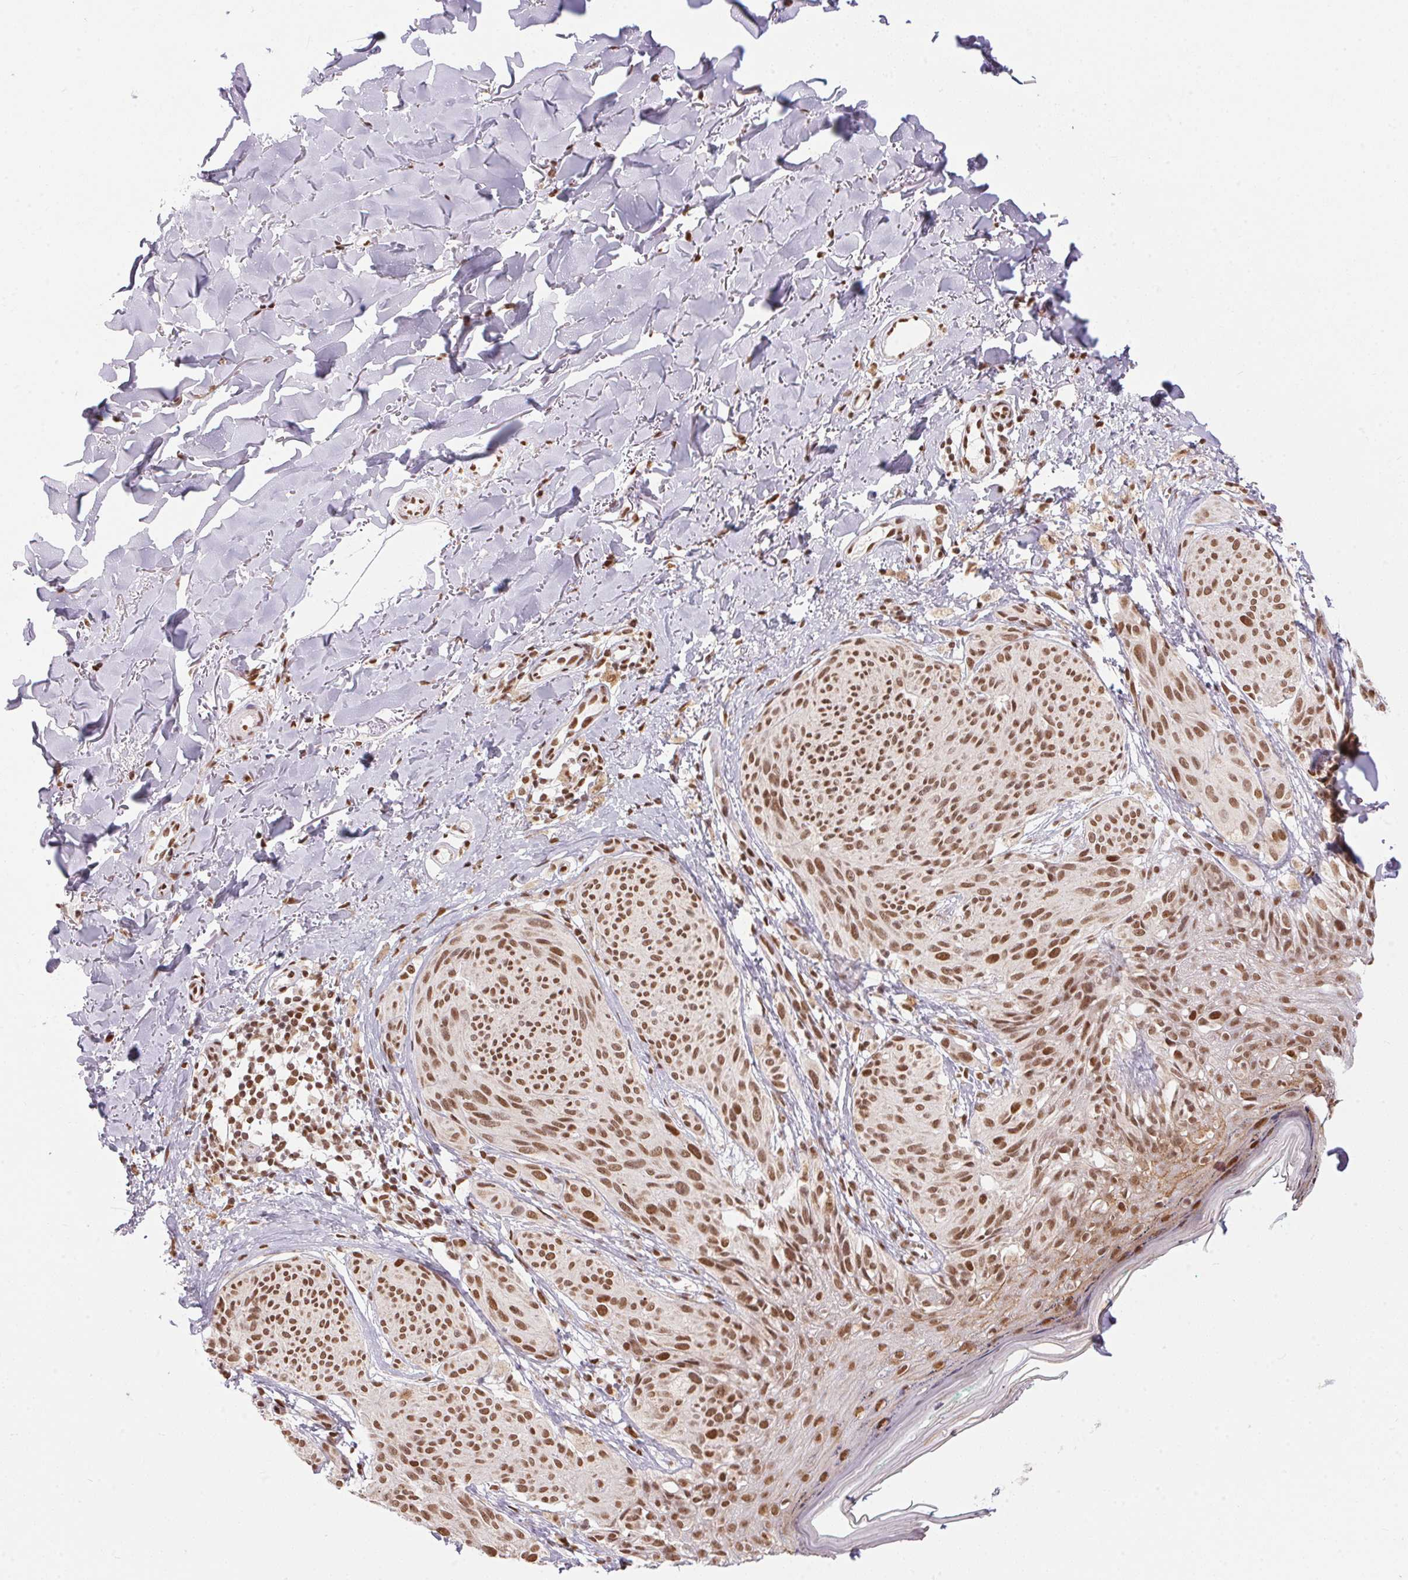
{"staining": {"intensity": "moderate", "quantity": ">75%", "location": "nuclear"}, "tissue": "melanoma", "cell_type": "Tumor cells", "image_type": "cancer", "snomed": [{"axis": "morphology", "description": "Malignant melanoma, NOS"}, {"axis": "topography", "description": "Skin"}], "caption": "Moderate nuclear protein positivity is seen in approximately >75% of tumor cells in melanoma. (DAB (3,3'-diaminobenzidine) IHC with brightfield microscopy, high magnification).", "gene": "NFE2L1", "patient": {"sex": "female", "age": 87}}